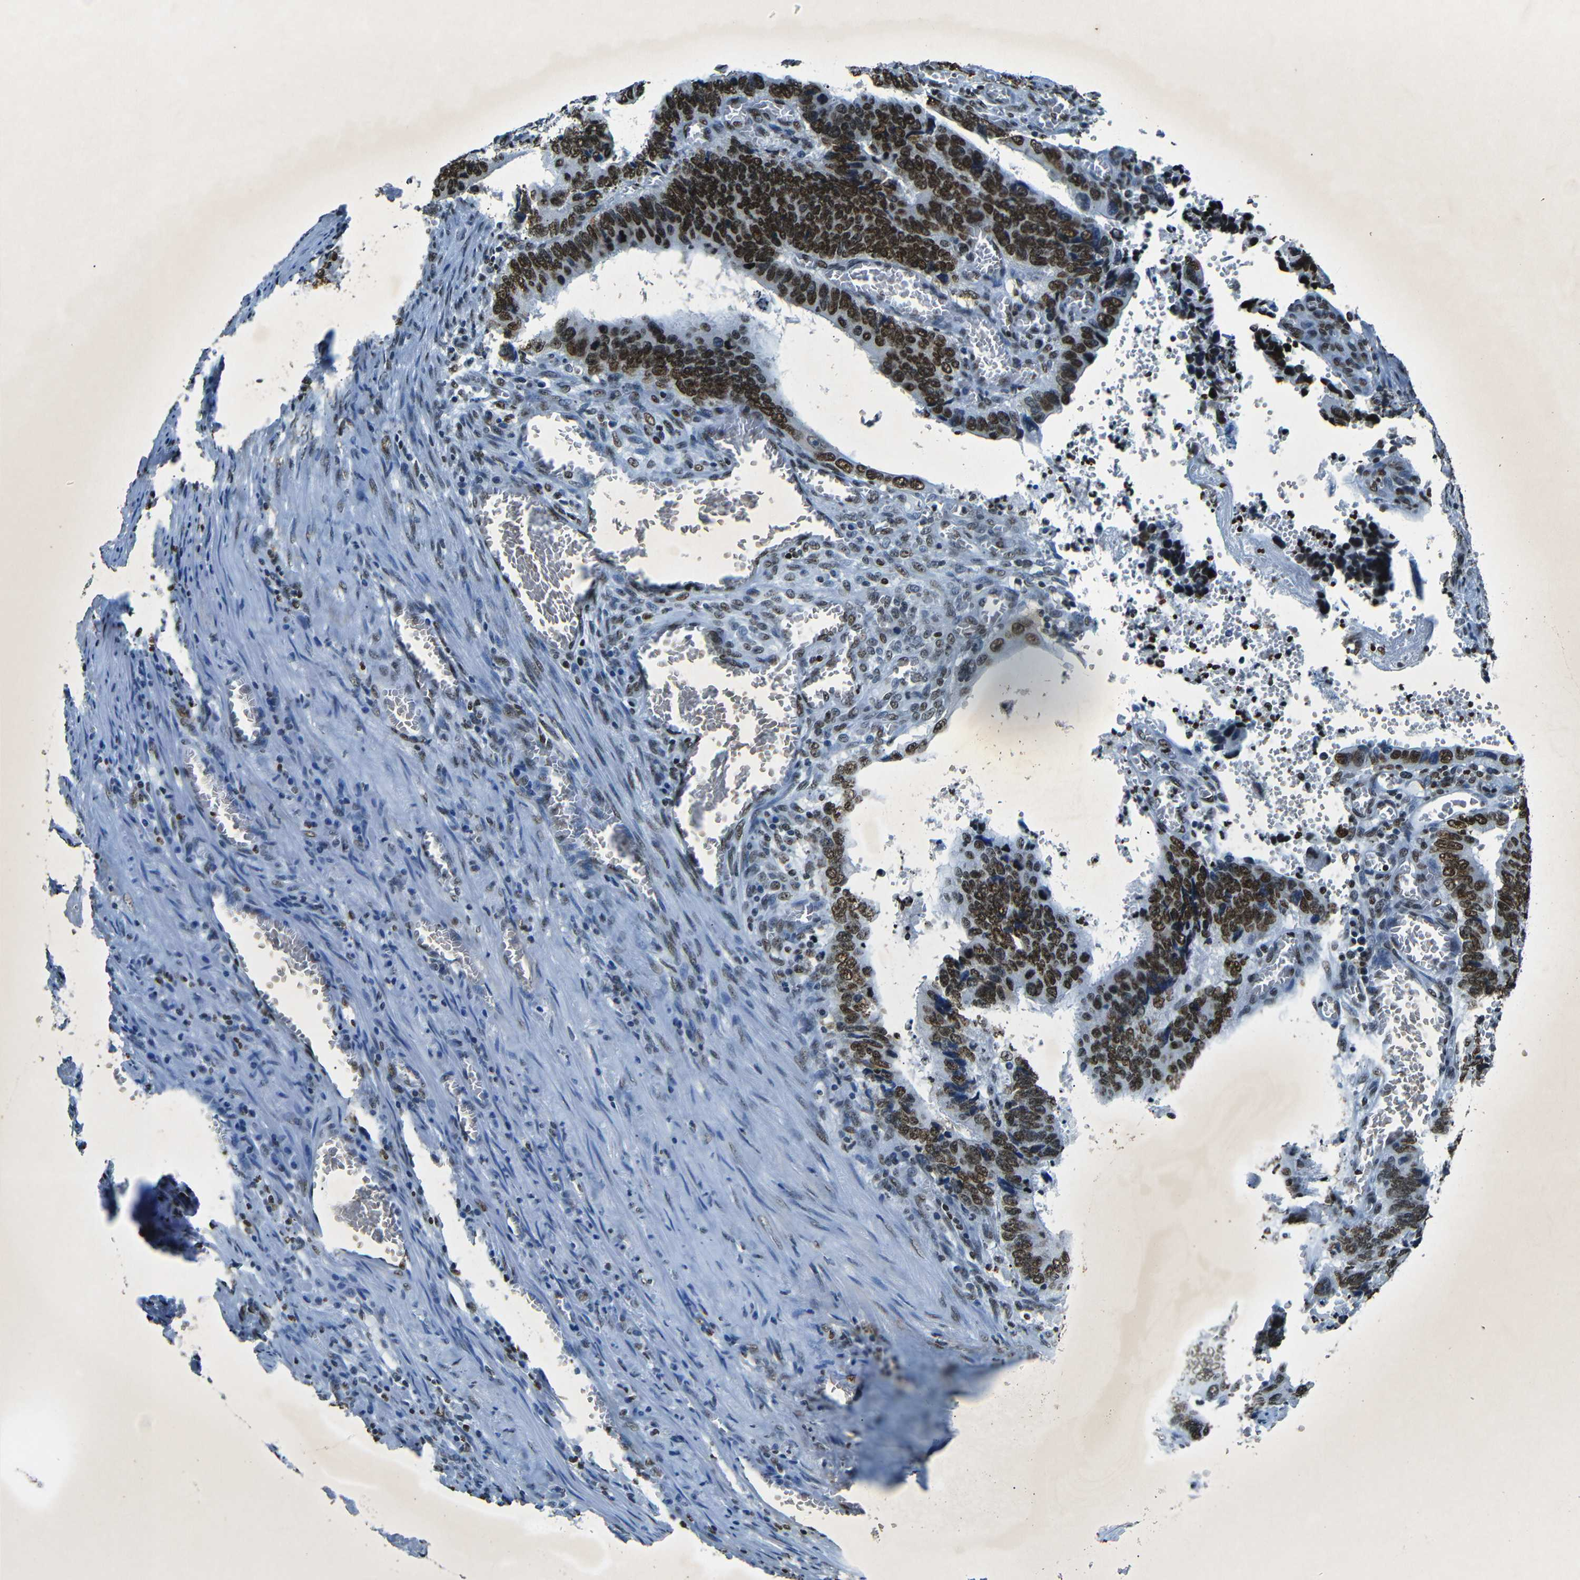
{"staining": {"intensity": "strong", "quantity": ">75%", "location": "nuclear"}, "tissue": "colorectal cancer", "cell_type": "Tumor cells", "image_type": "cancer", "snomed": [{"axis": "morphology", "description": "Adenocarcinoma, NOS"}, {"axis": "topography", "description": "Colon"}], "caption": "A high-resolution micrograph shows immunohistochemistry staining of colorectal cancer, which reveals strong nuclear expression in approximately >75% of tumor cells.", "gene": "HMGN1", "patient": {"sex": "male", "age": 72}}